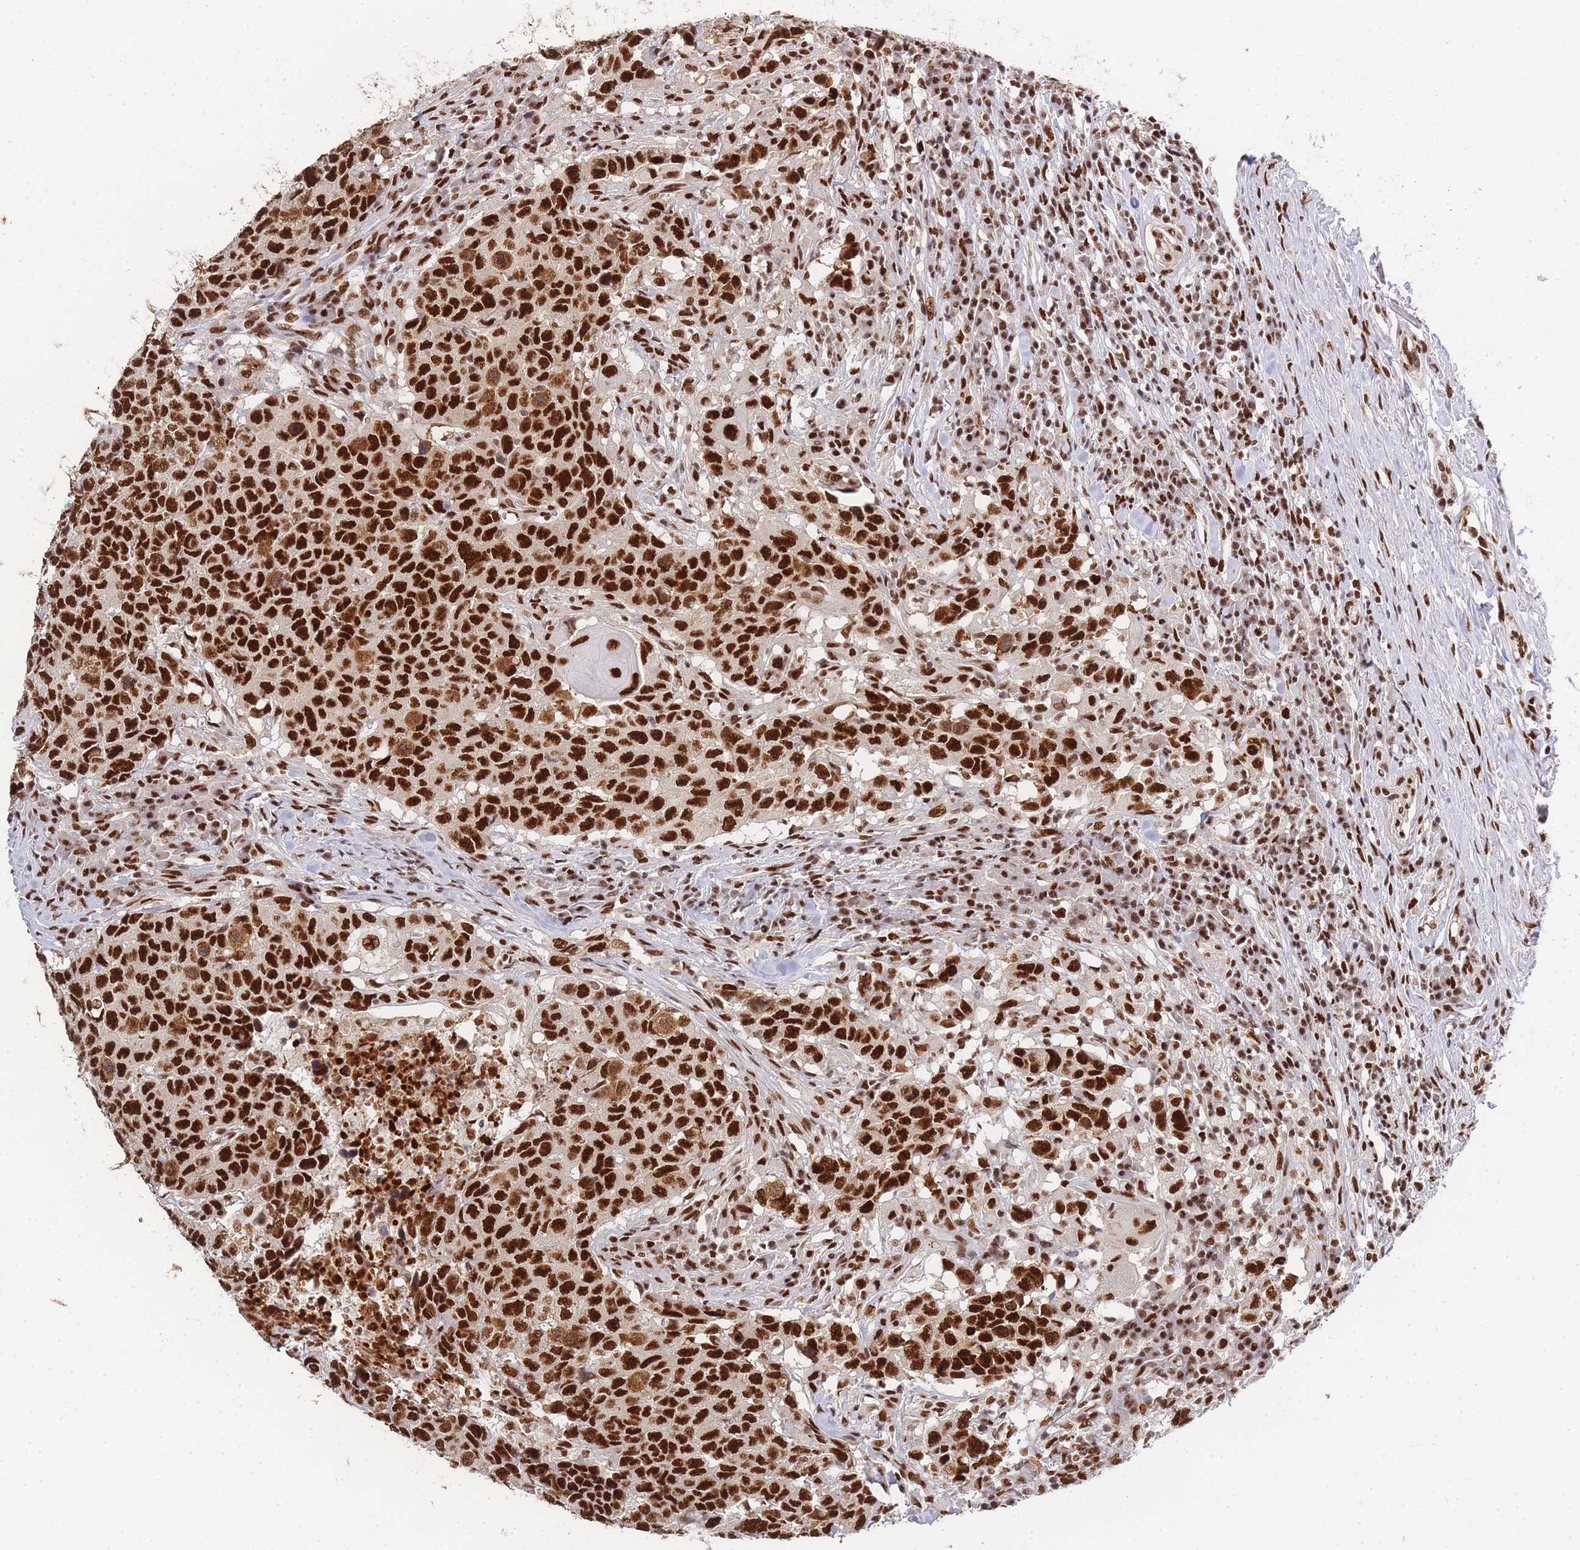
{"staining": {"intensity": "strong", "quantity": ">75%", "location": "nuclear"}, "tissue": "head and neck cancer", "cell_type": "Tumor cells", "image_type": "cancer", "snomed": [{"axis": "morphology", "description": "Normal tissue, NOS"}, {"axis": "morphology", "description": "Squamous cell carcinoma, NOS"}, {"axis": "topography", "description": "Skeletal muscle"}, {"axis": "topography", "description": "Vascular tissue"}, {"axis": "topography", "description": "Peripheral nerve tissue"}, {"axis": "topography", "description": "Head-Neck"}], "caption": "The photomicrograph displays a brown stain indicating the presence of a protein in the nuclear of tumor cells in head and neck squamous cell carcinoma.", "gene": "PRKDC", "patient": {"sex": "male", "age": 66}}